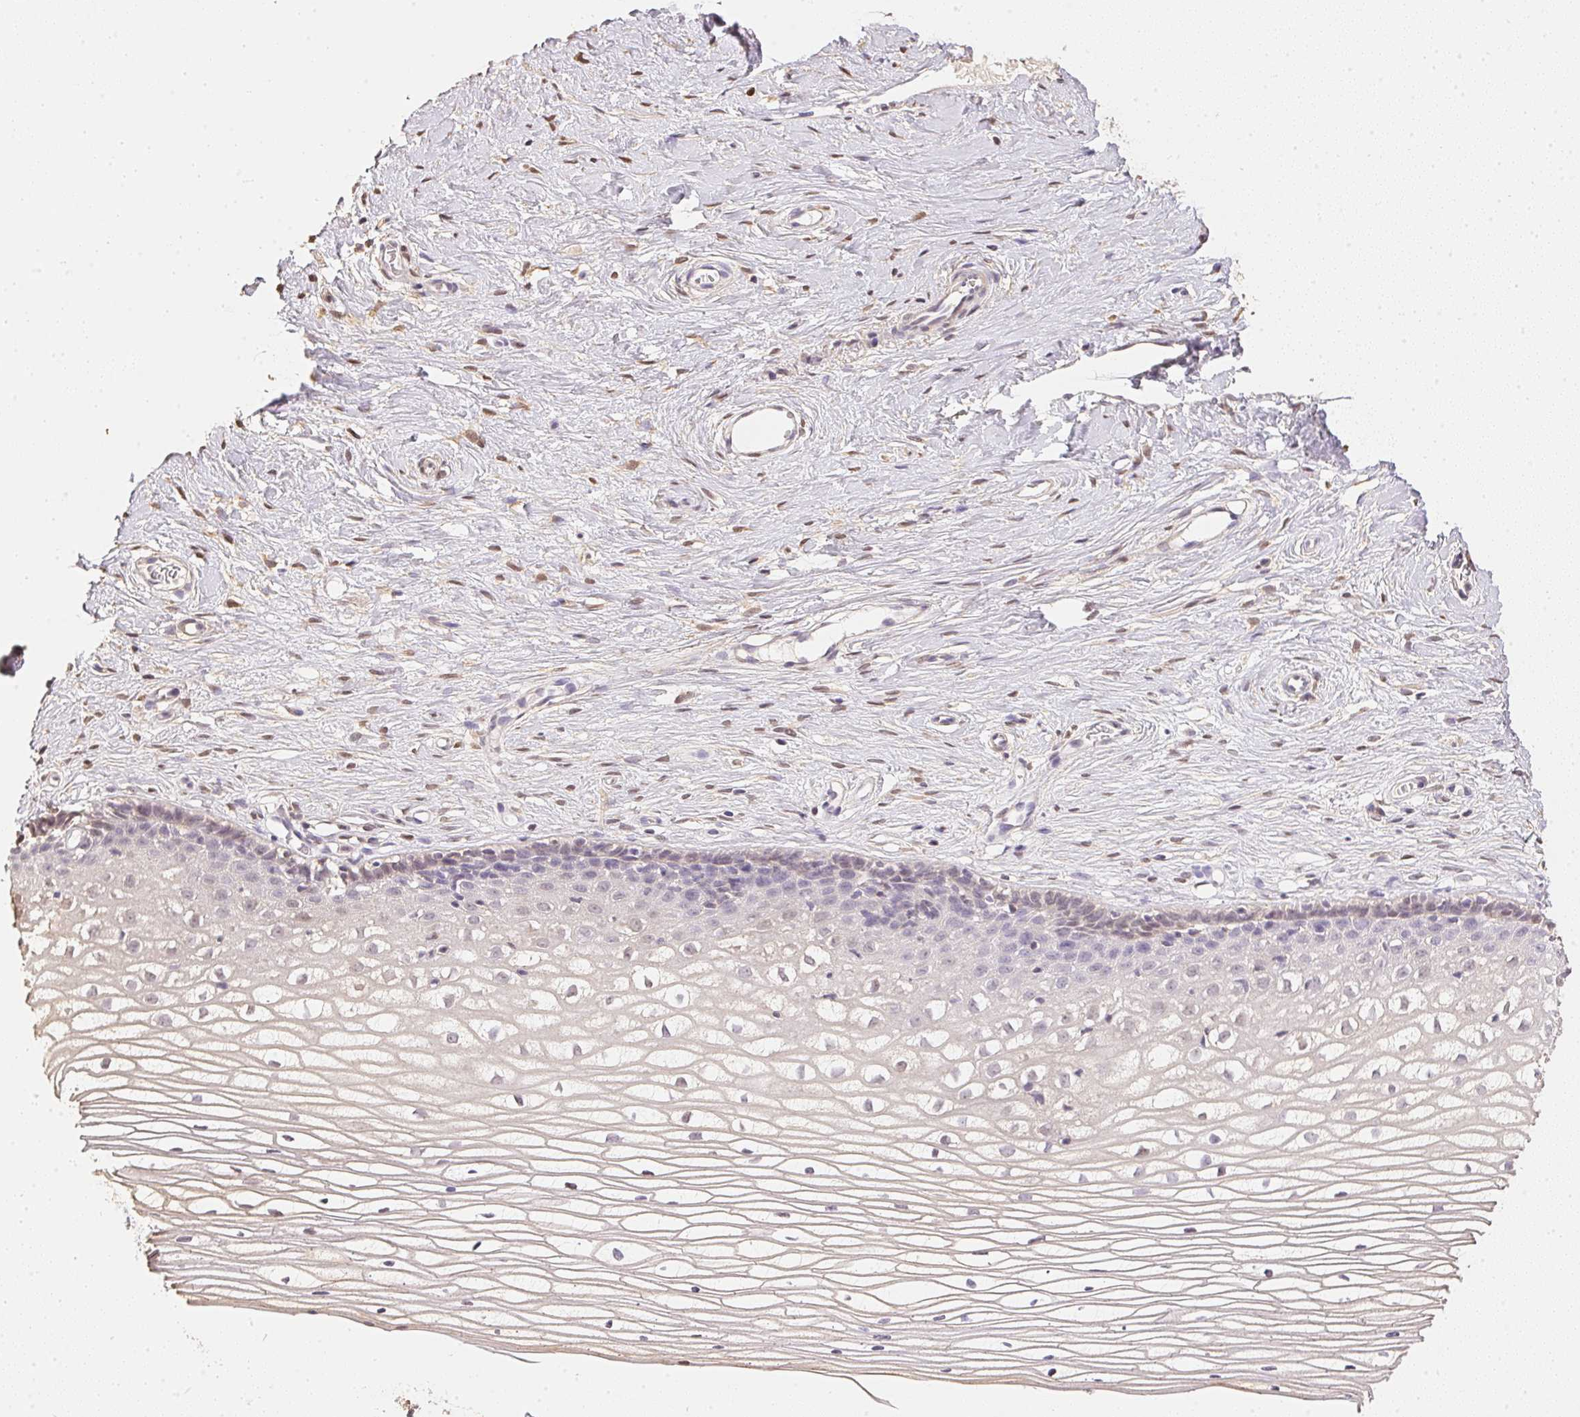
{"staining": {"intensity": "weak", "quantity": "25%-75%", "location": "cytoplasmic/membranous"}, "tissue": "cervix", "cell_type": "Glandular cells", "image_type": "normal", "snomed": [{"axis": "morphology", "description": "Normal tissue, NOS"}, {"axis": "topography", "description": "Cervix"}], "caption": "Immunohistochemical staining of normal cervix displays low levels of weak cytoplasmic/membranous staining in about 25%-75% of glandular cells. Using DAB (3,3'-diaminobenzidine) (brown) and hematoxylin (blue) stains, captured at high magnification using brightfield microscopy.", "gene": "S100A3", "patient": {"sex": "female", "age": 40}}